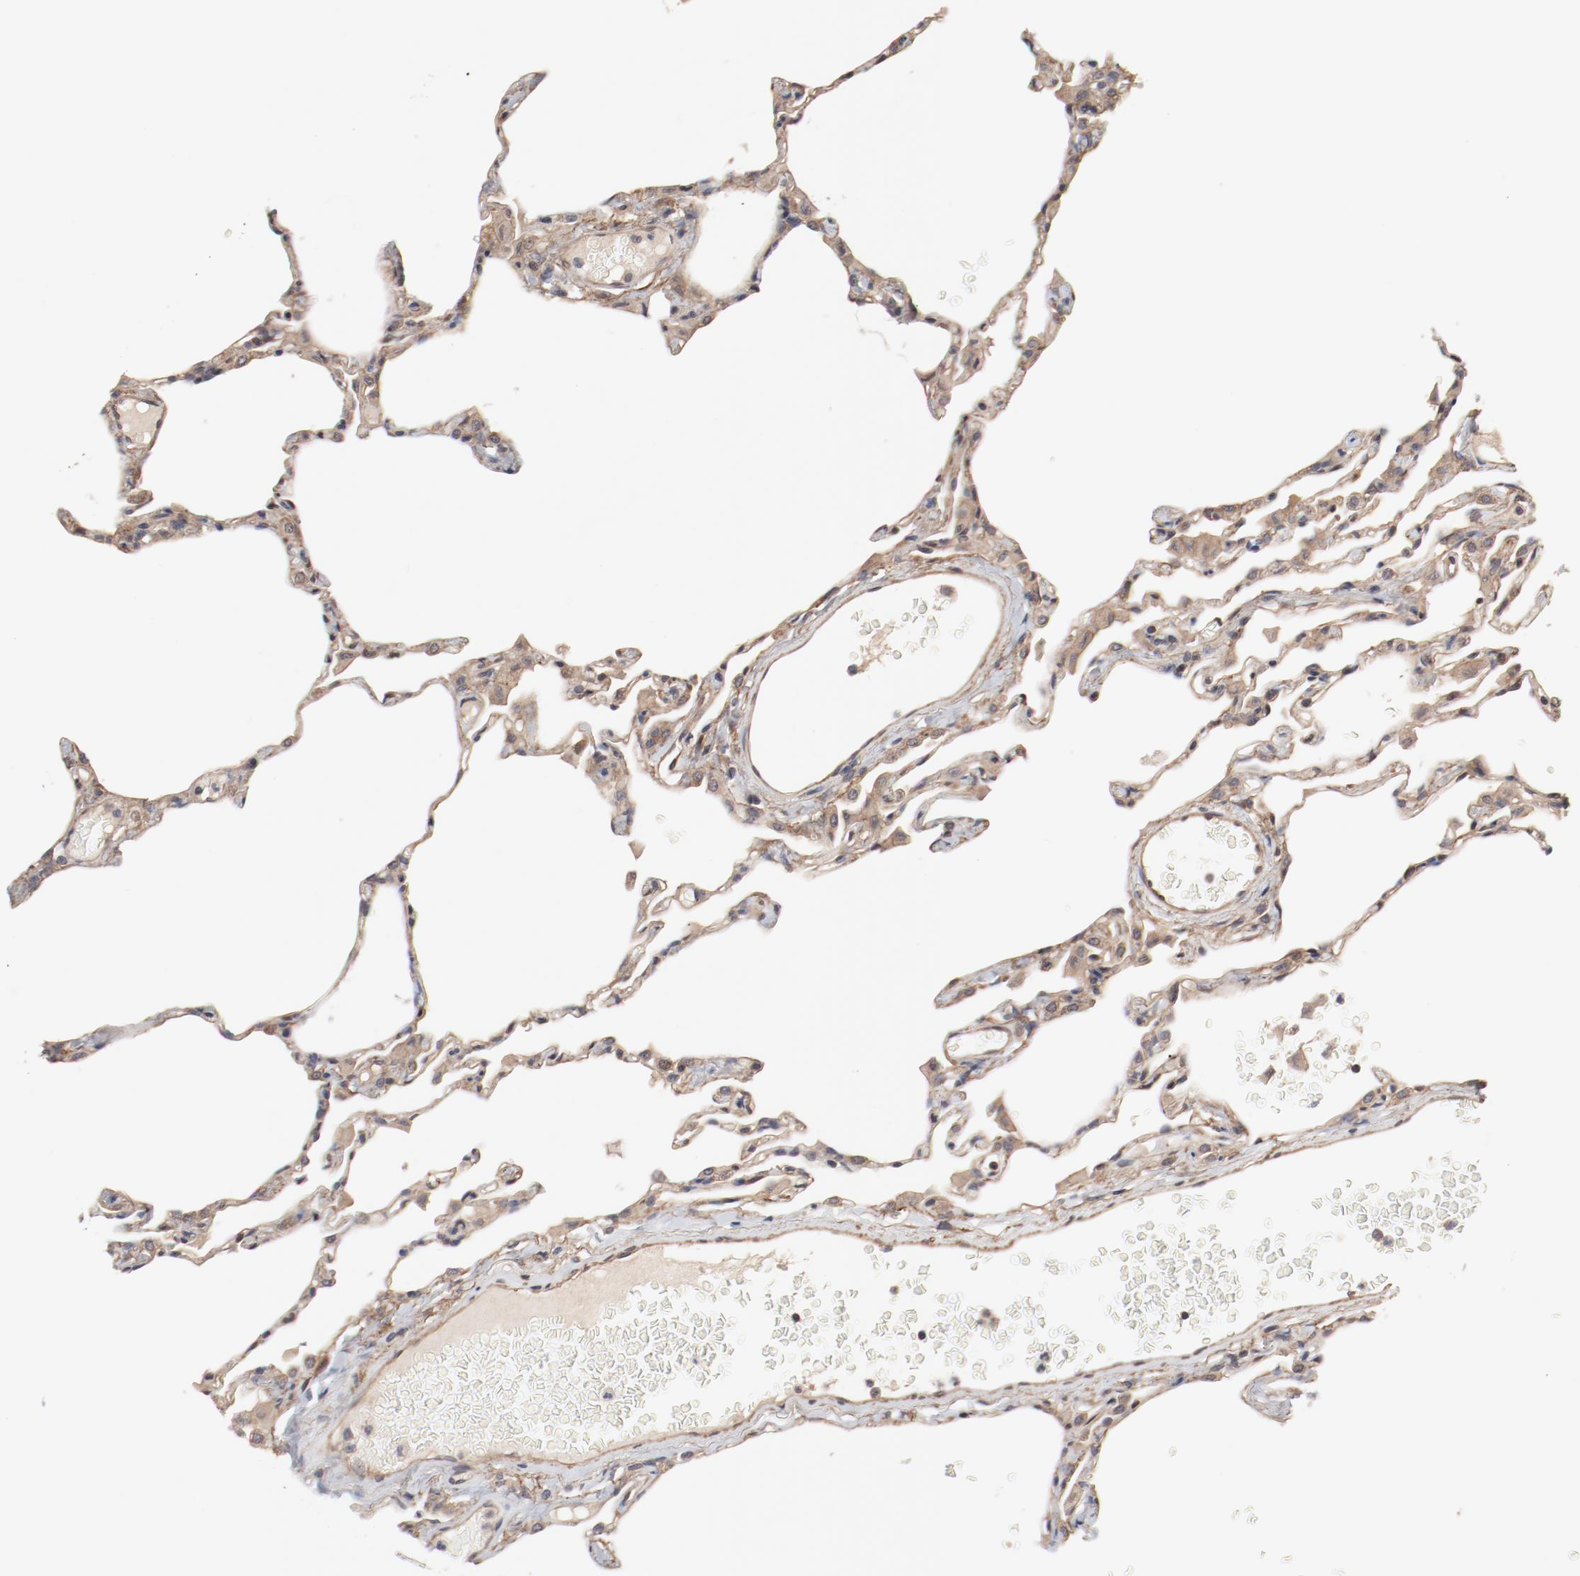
{"staining": {"intensity": "negative", "quantity": "none", "location": "none"}, "tissue": "lung", "cell_type": "Alveolar cells", "image_type": "normal", "snomed": [{"axis": "morphology", "description": "Normal tissue, NOS"}, {"axis": "topography", "description": "Lung"}], "caption": "Immunohistochemical staining of unremarkable human lung reveals no significant staining in alveolar cells.", "gene": "PITPNM2", "patient": {"sex": "female", "age": 49}}